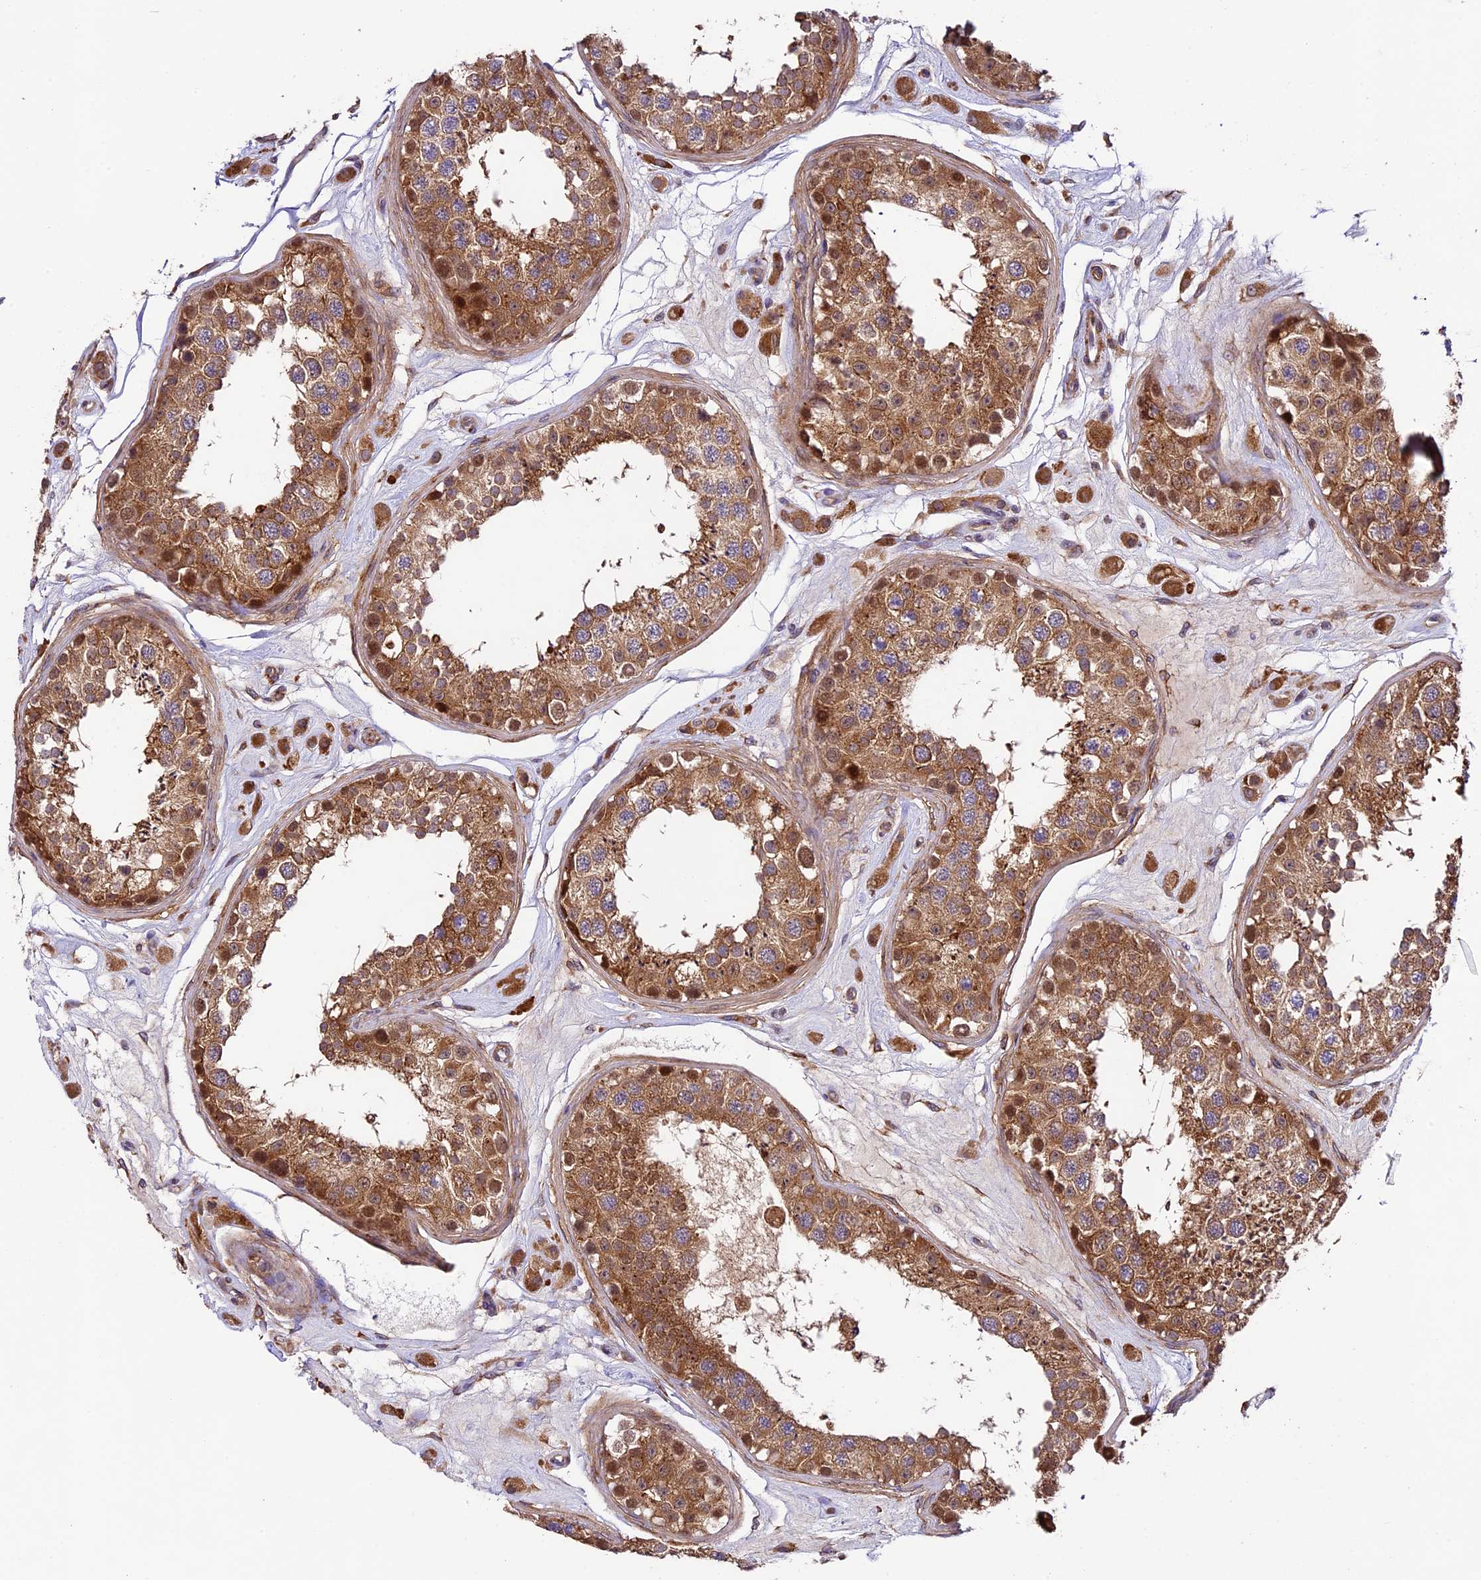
{"staining": {"intensity": "strong", "quantity": ">75%", "location": "cytoplasmic/membranous"}, "tissue": "testis", "cell_type": "Cells in seminiferous ducts", "image_type": "normal", "snomed": [{"axis": "morphology", "description": "Normal tissue, NOS"}, {"axis": "topography", "description": "Testis"}], "caption": "Immunohistochemical staining of benign human testis reveals >75% levels of strong cytoplasmic/membranous protein positivity in about >75% of cells in seminiferous ducts.", "gene": "LSM7", "patient": {"sex": "male", "age": 25}}